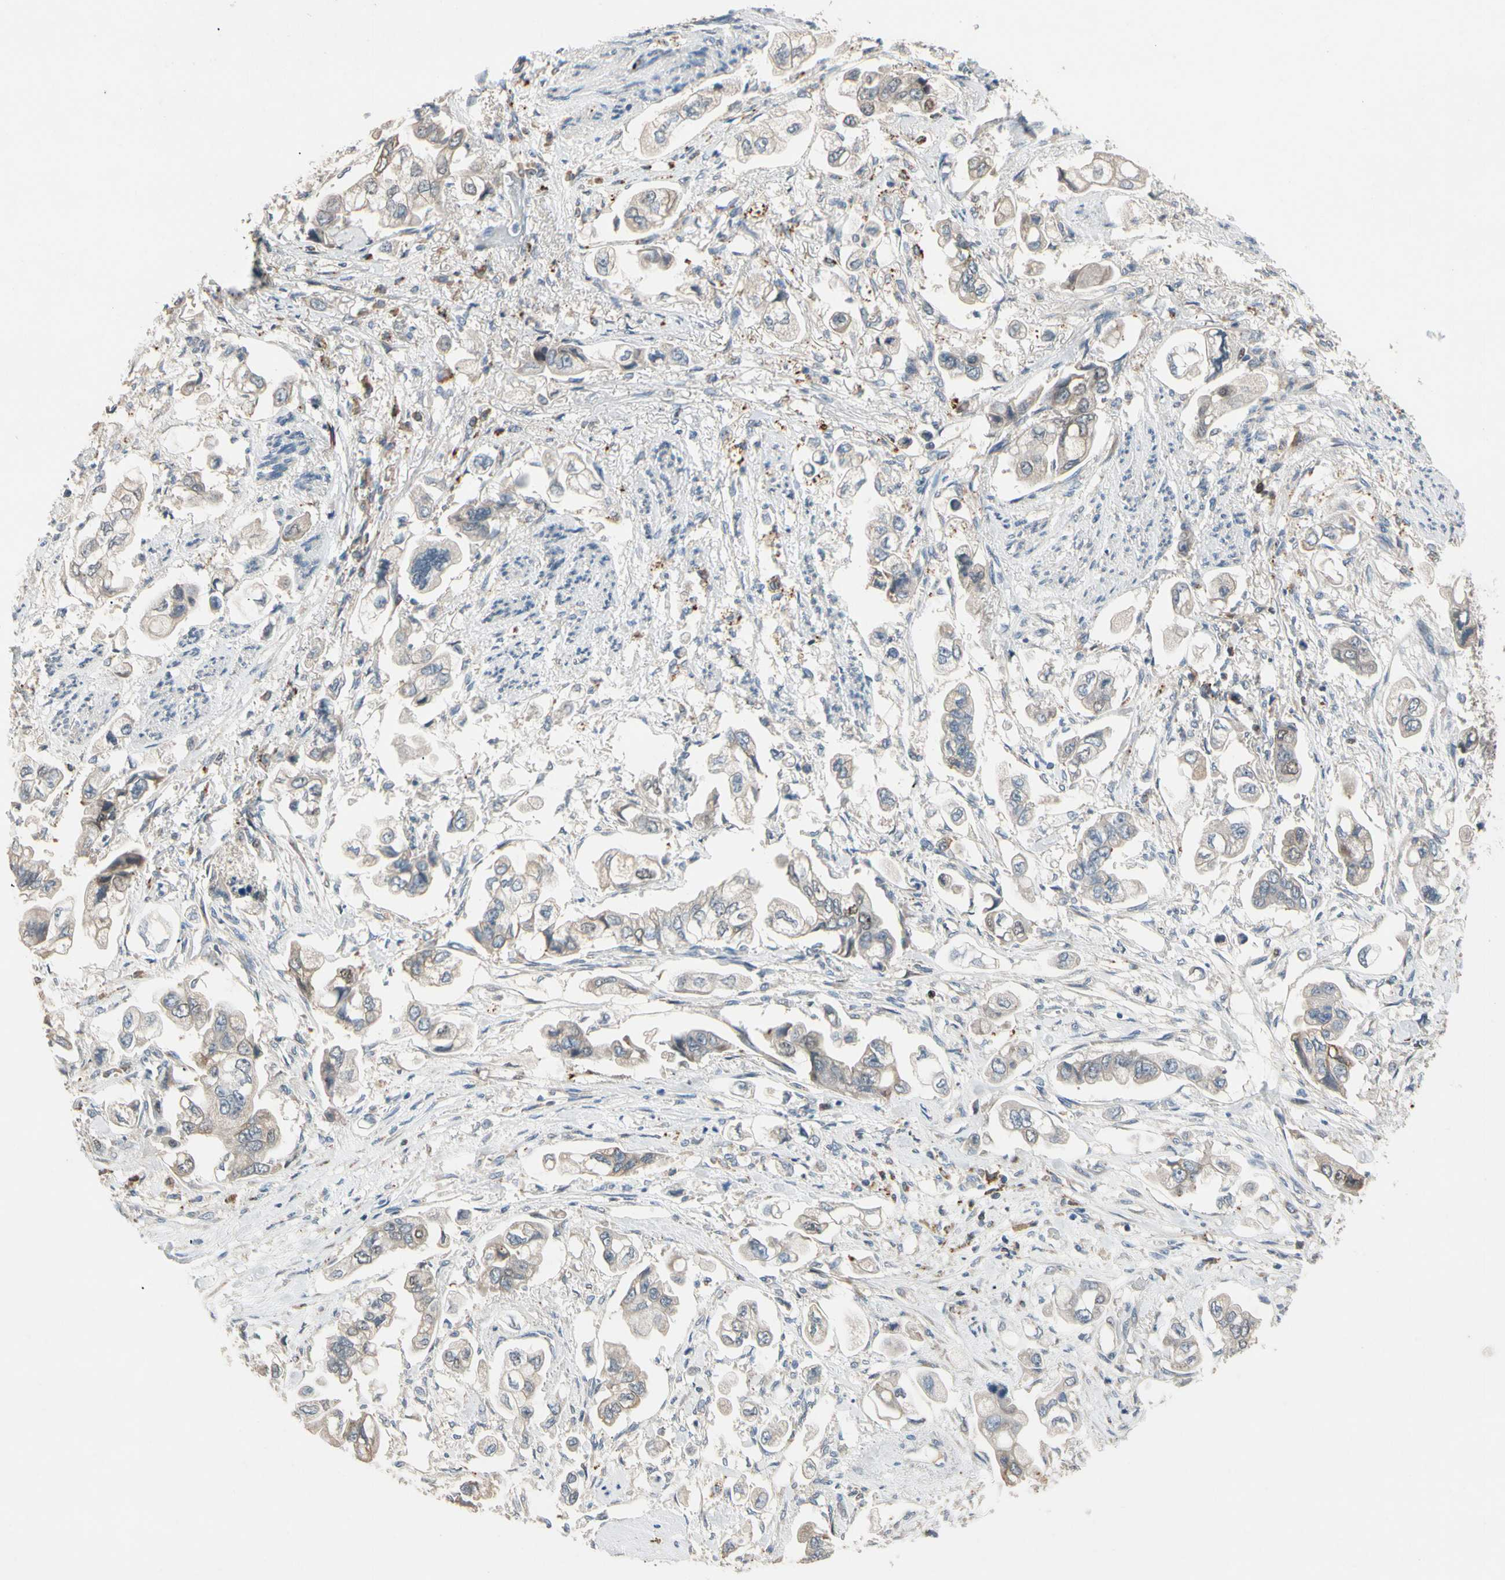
{"staining": {"intensity": "negative", "quantity": "none", "location": "none"}, "tissue": "stomach cancer", "cell_type": "Tumor cells", "image_type": "cancer", "snomed": [{"axis": "morphology", "description": "Adenocarcinoma, NOS"}, {"axis": "topography", "description": "Stomach"}], "caption": "Tumor cells are negative for protein expression in human stomach adenocarcinoma.", "gene": "ZKSCAN4", "patient": {"sex": "male", "age": 62}}